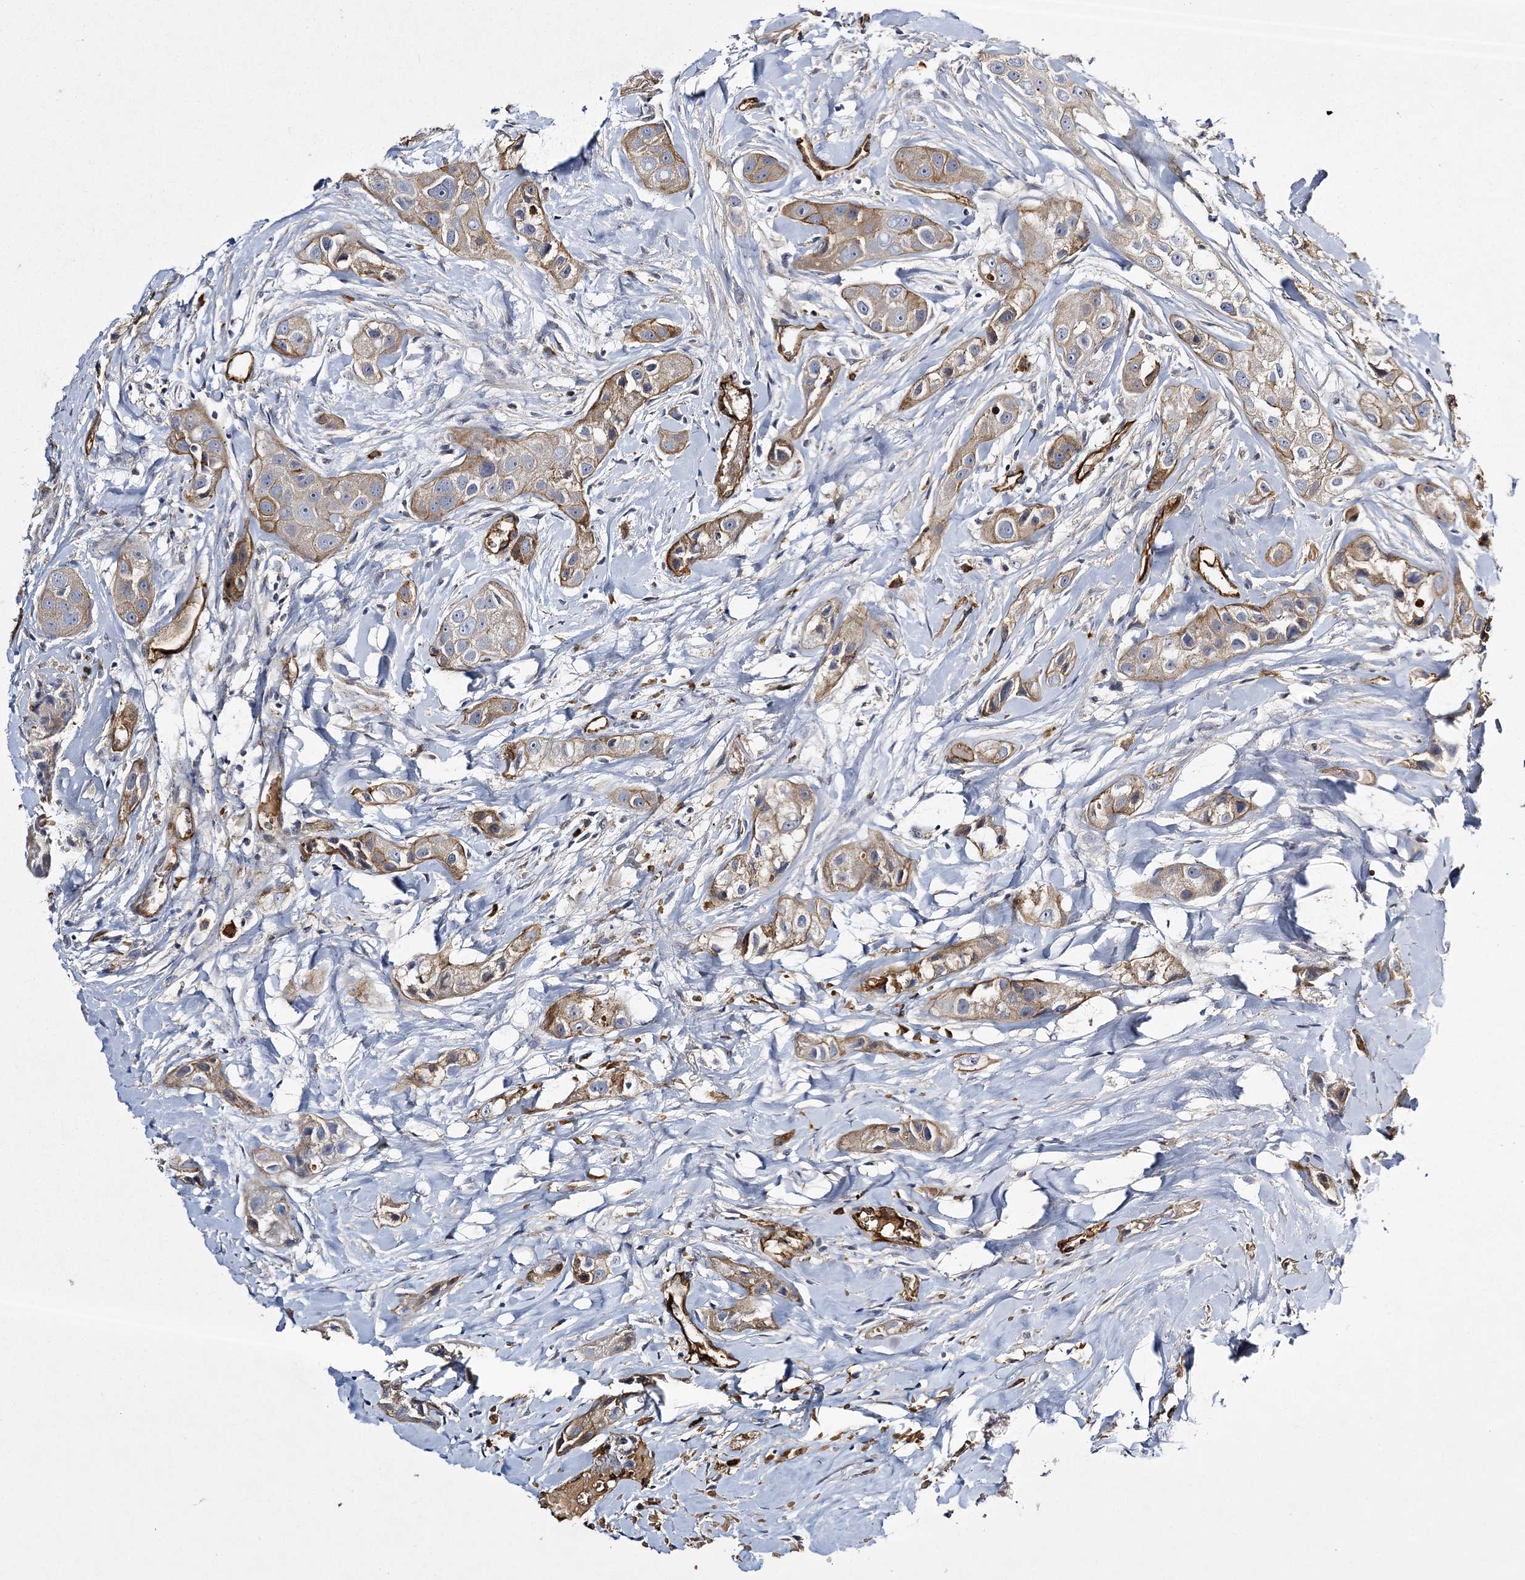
{"staining": {"intensity": "weak", "quantity": ">75%", "location": "cytoplasmic/membranous"}, "tissue": "head and neck cancer", "cell_type": "Tumor cells", "image_type": "cancer", "snomed": [{"axis": "morphology", "description": "Normal tissue, NOS"}, {"axis": "morphology", "description": "Squamous cell carcinoma, NOS"}, {"axis": "topography", "description": "Skeletal muscle"}, {"axis": "topography", "description": "Head-Neck"}], "caption": "Head and neck cancer (squamous cell carcinoma) was stained to show a protein in brown. There is low levels of weak cytoplasmic/membranous positivity in about >75% of tumor cells.", "gene": "CALN1", "patient": {"sex": "male", "age": 51}}